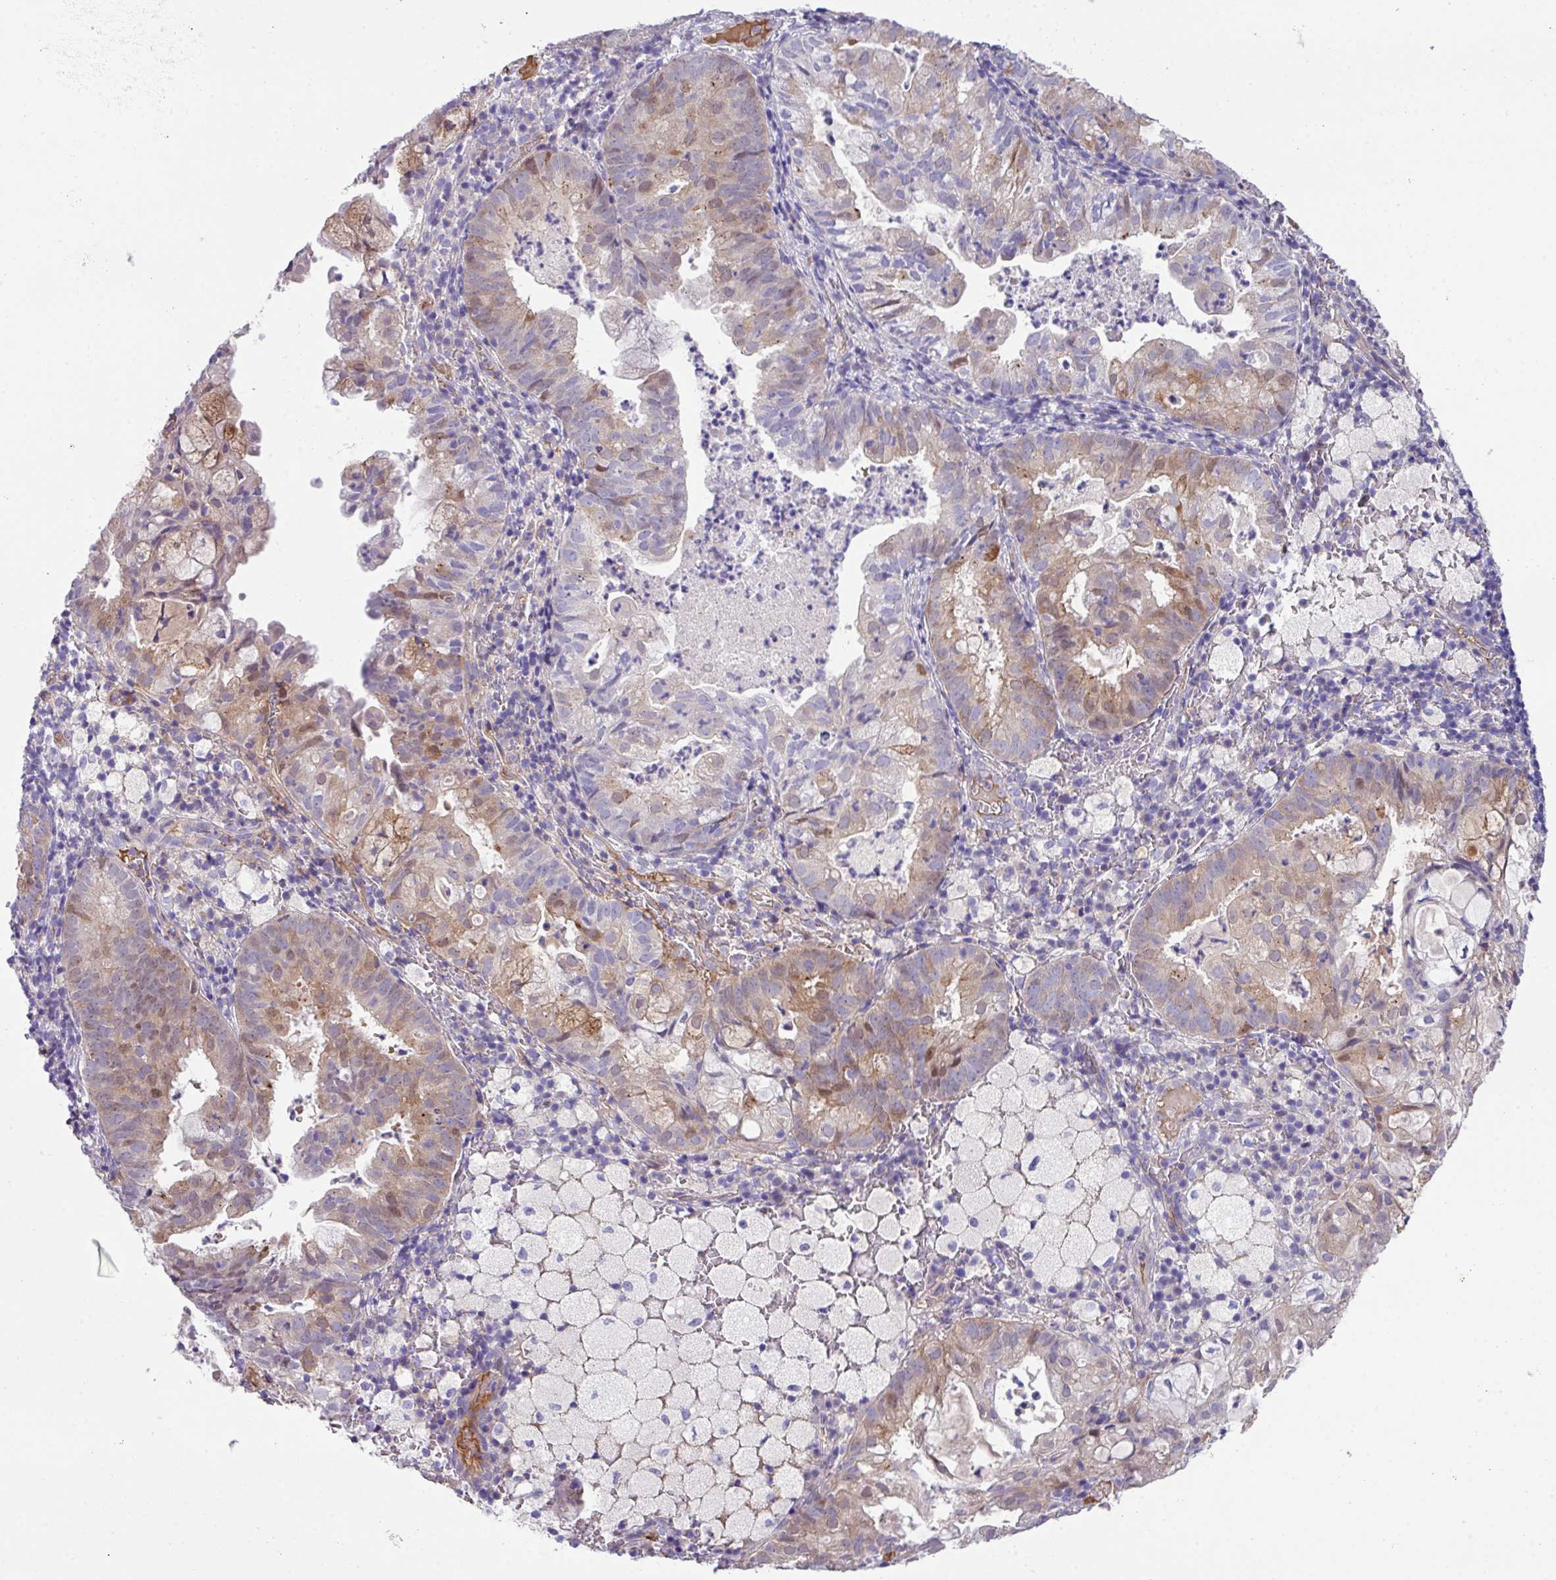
{"staining": {"intensity": "weak", "quantity": "25%-75%", "location": "cytoplasmic/membranous,nuclear"}, "tissue": "endometrial cancer", "cell_type": "Tumor cells", "image_type": "cancer", "snomed": [{"axis": "morphology", "description": "Adenocarcinoma, NOS"}, {"axis": "topography", "description": "Endometrium"}], "caption": "This is an image of IHC staining of endometrial adenocarcinoma, which shows weak positivity in the cytoplasmic/membranous and nuclear of tumor cells.", "gene": "DNAL1", "patient": {"sex": "female", "age": 80}}